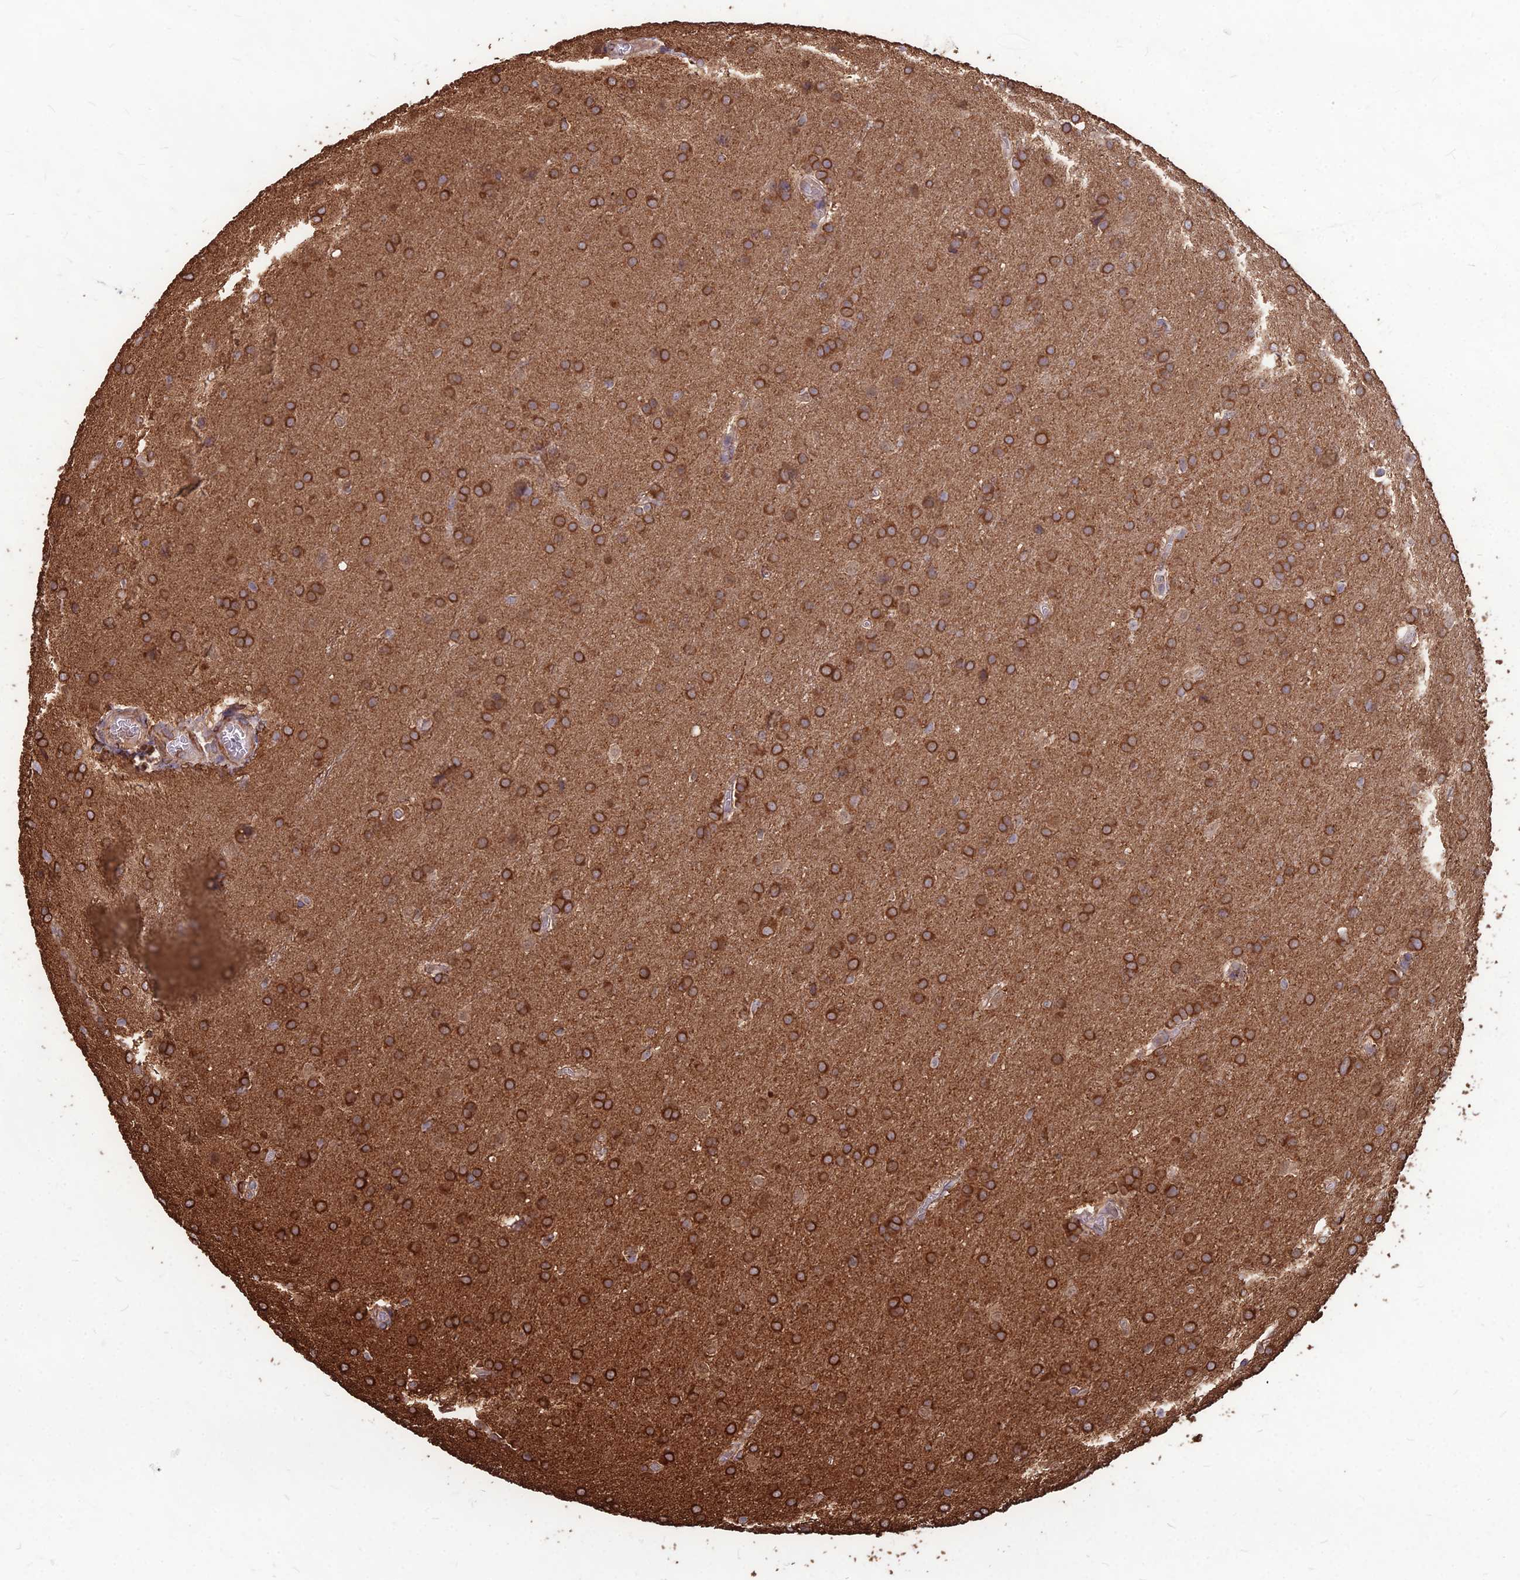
{"staining": {"intensity": "moderate", "quantity": ">75%", "location": "cytoplasmic/membranous"}, "tissue": "glioma", "cell_type": "Tumor cells", "image_type": "cancer", "snomed": [{"axis": "morphology", "description": "Glioma, malignant, Low grade"}, {"axis": "topography", "description": "Brain"}], "caption": "Moderate cytoplasmic/membranous positivity is identified in about >75% of tumor cells in low-grade glioma (malignant).", "gene": "LSM6", "patient": {"sex": "female", "age": 32}}